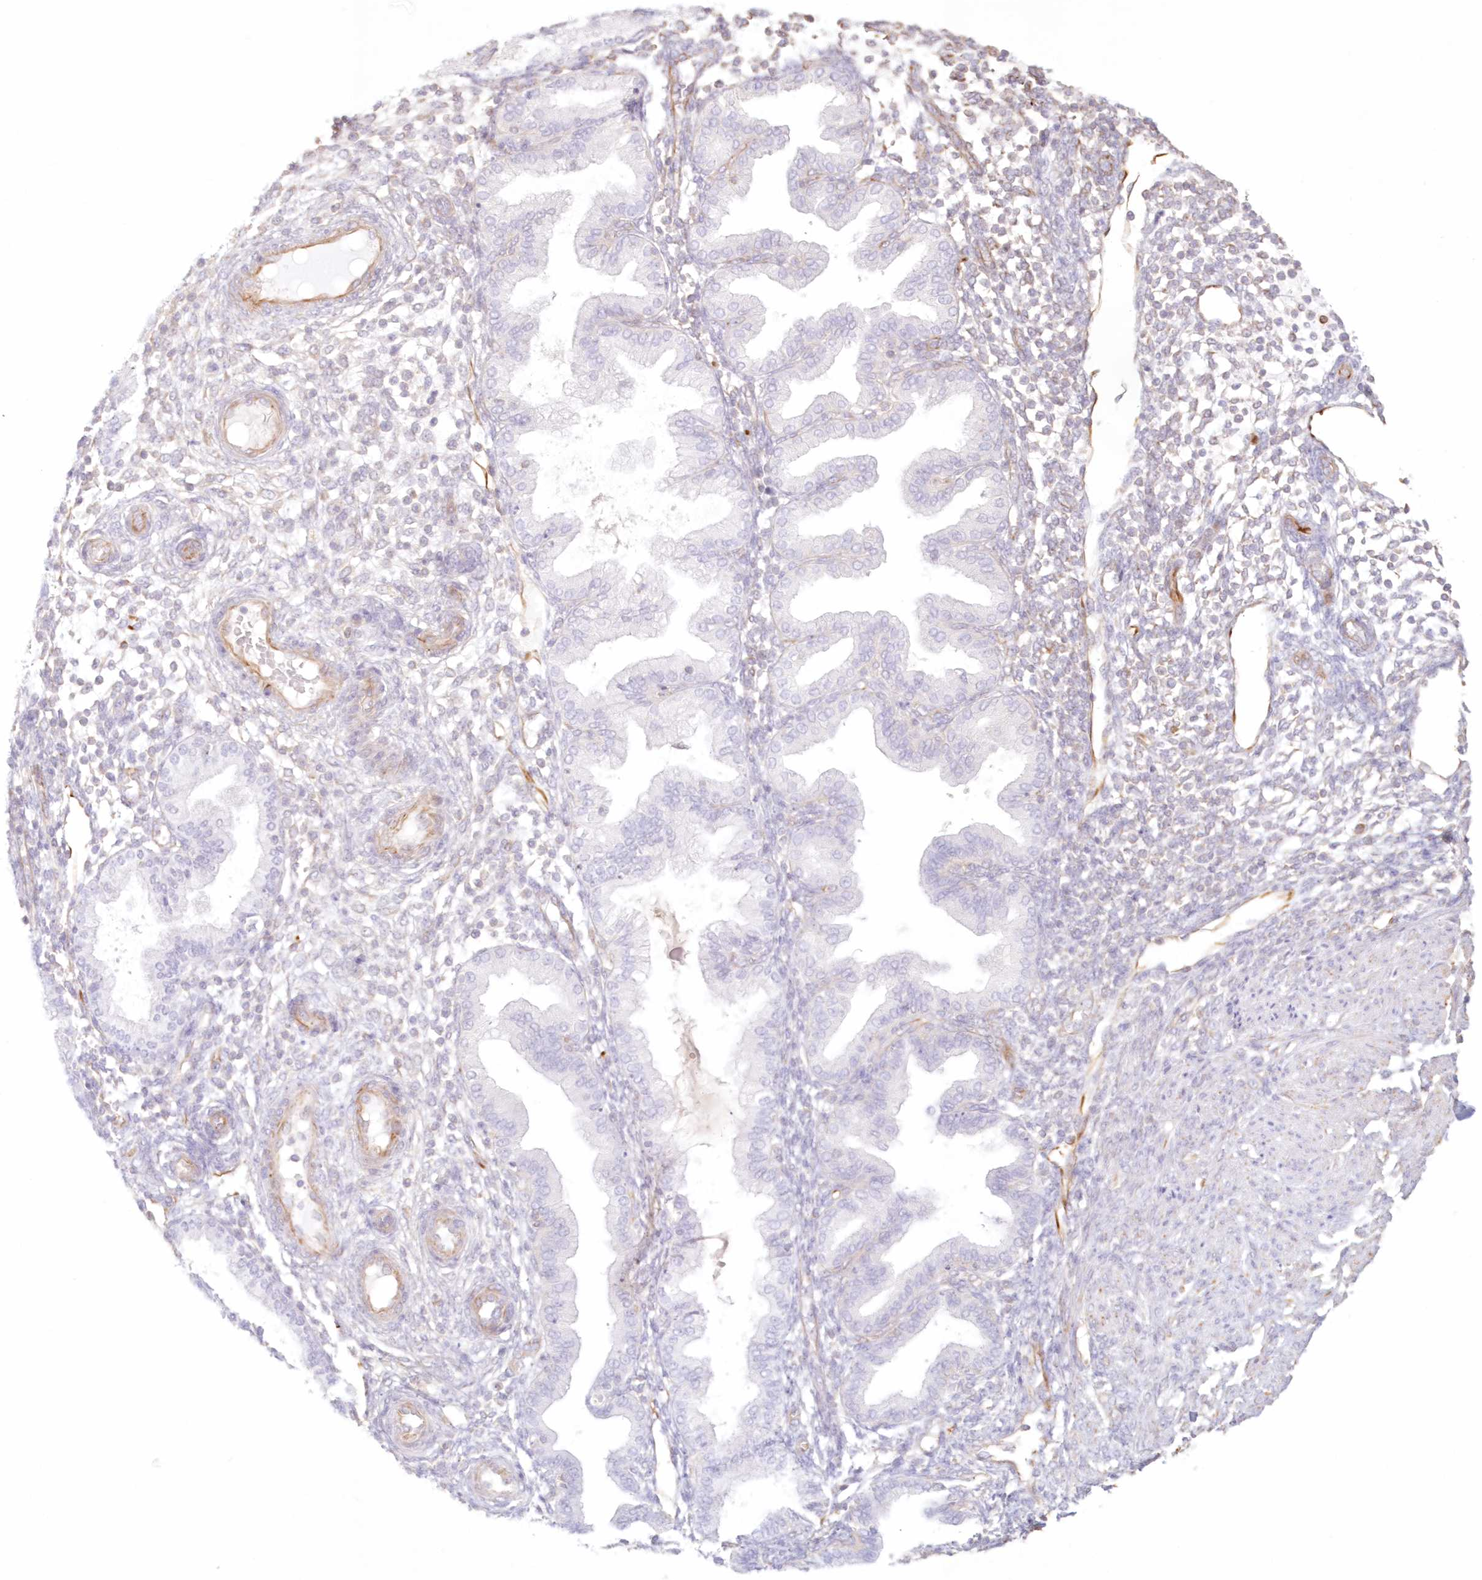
{"staining": {"intensity": "negative", "quantity": "none", "location": "none"}, "tissue": "endometrium", "cell_type": "Cells in endometrial stroma", "image_type": "normal", "snomed": [{"axis": "morphology", "description": "Normal tissue, NOS"}, {"axis": "topography", "description": "Endometrium"}], "caption": "The histopathology image reveals no significant expression in cells in endometrial stroma of endometrium. (Immunohistochemistry, brightfield microscopy, high magnification).", "gene": "DMRTB1", "patient": {"sex": "female", "age": 53}}